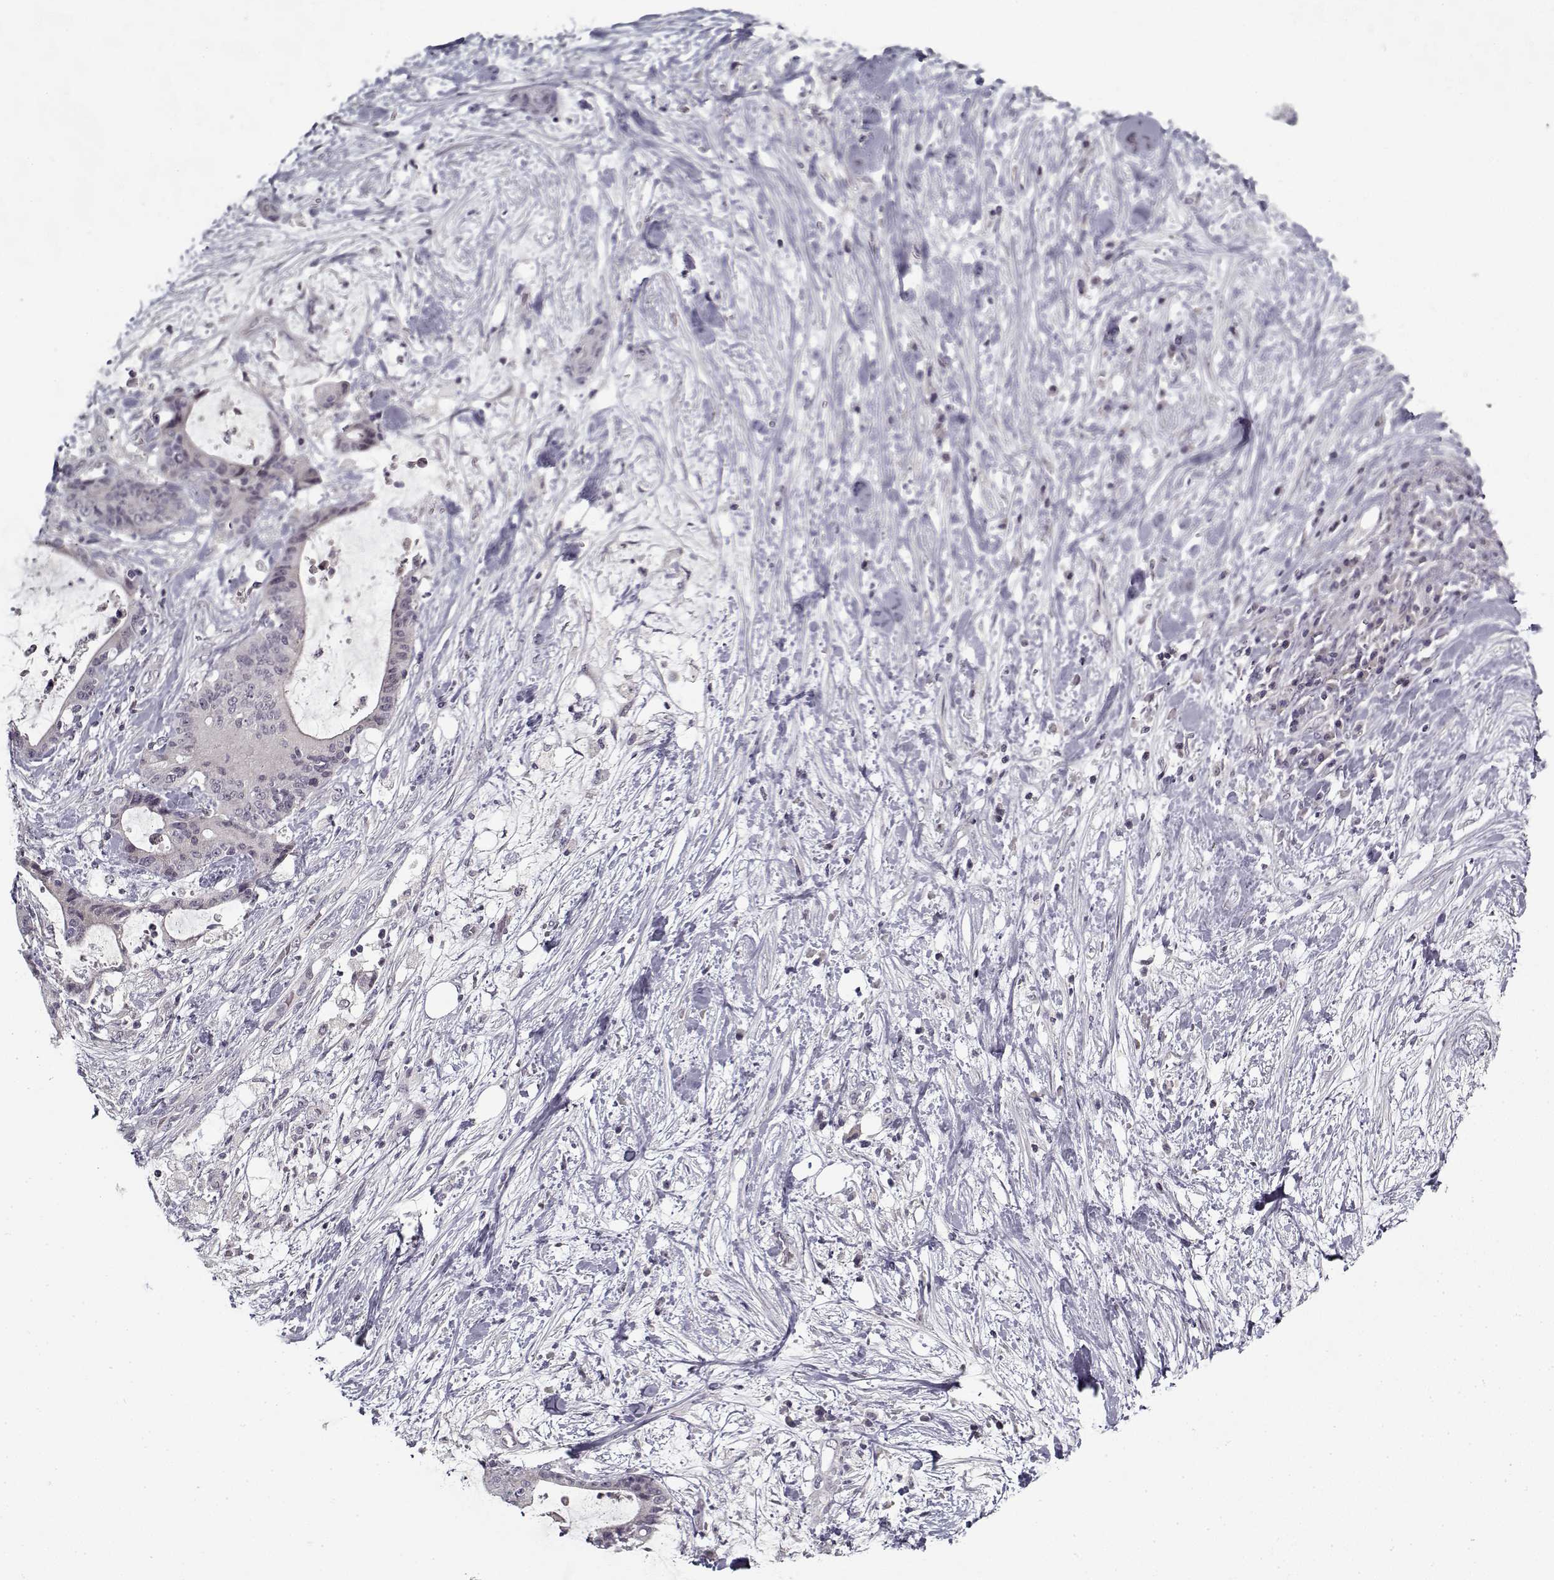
{"staining": {"intensity": "negative", "quantity": "none", "location": "none"}, "tissue": "liver cancer", "cell_type": "Tumor cells", "image_type": "cancer", "snomed": [{"axis": "morphology", "description": "Cholangiocarcinoma"}, {"axis": "topography", "description": "Liver"}], "caption": "There is no significant positivity in tumor cells of liver cancer.", "gene": "LAMA2", "patient": {"sex": "female", "age": 73}}